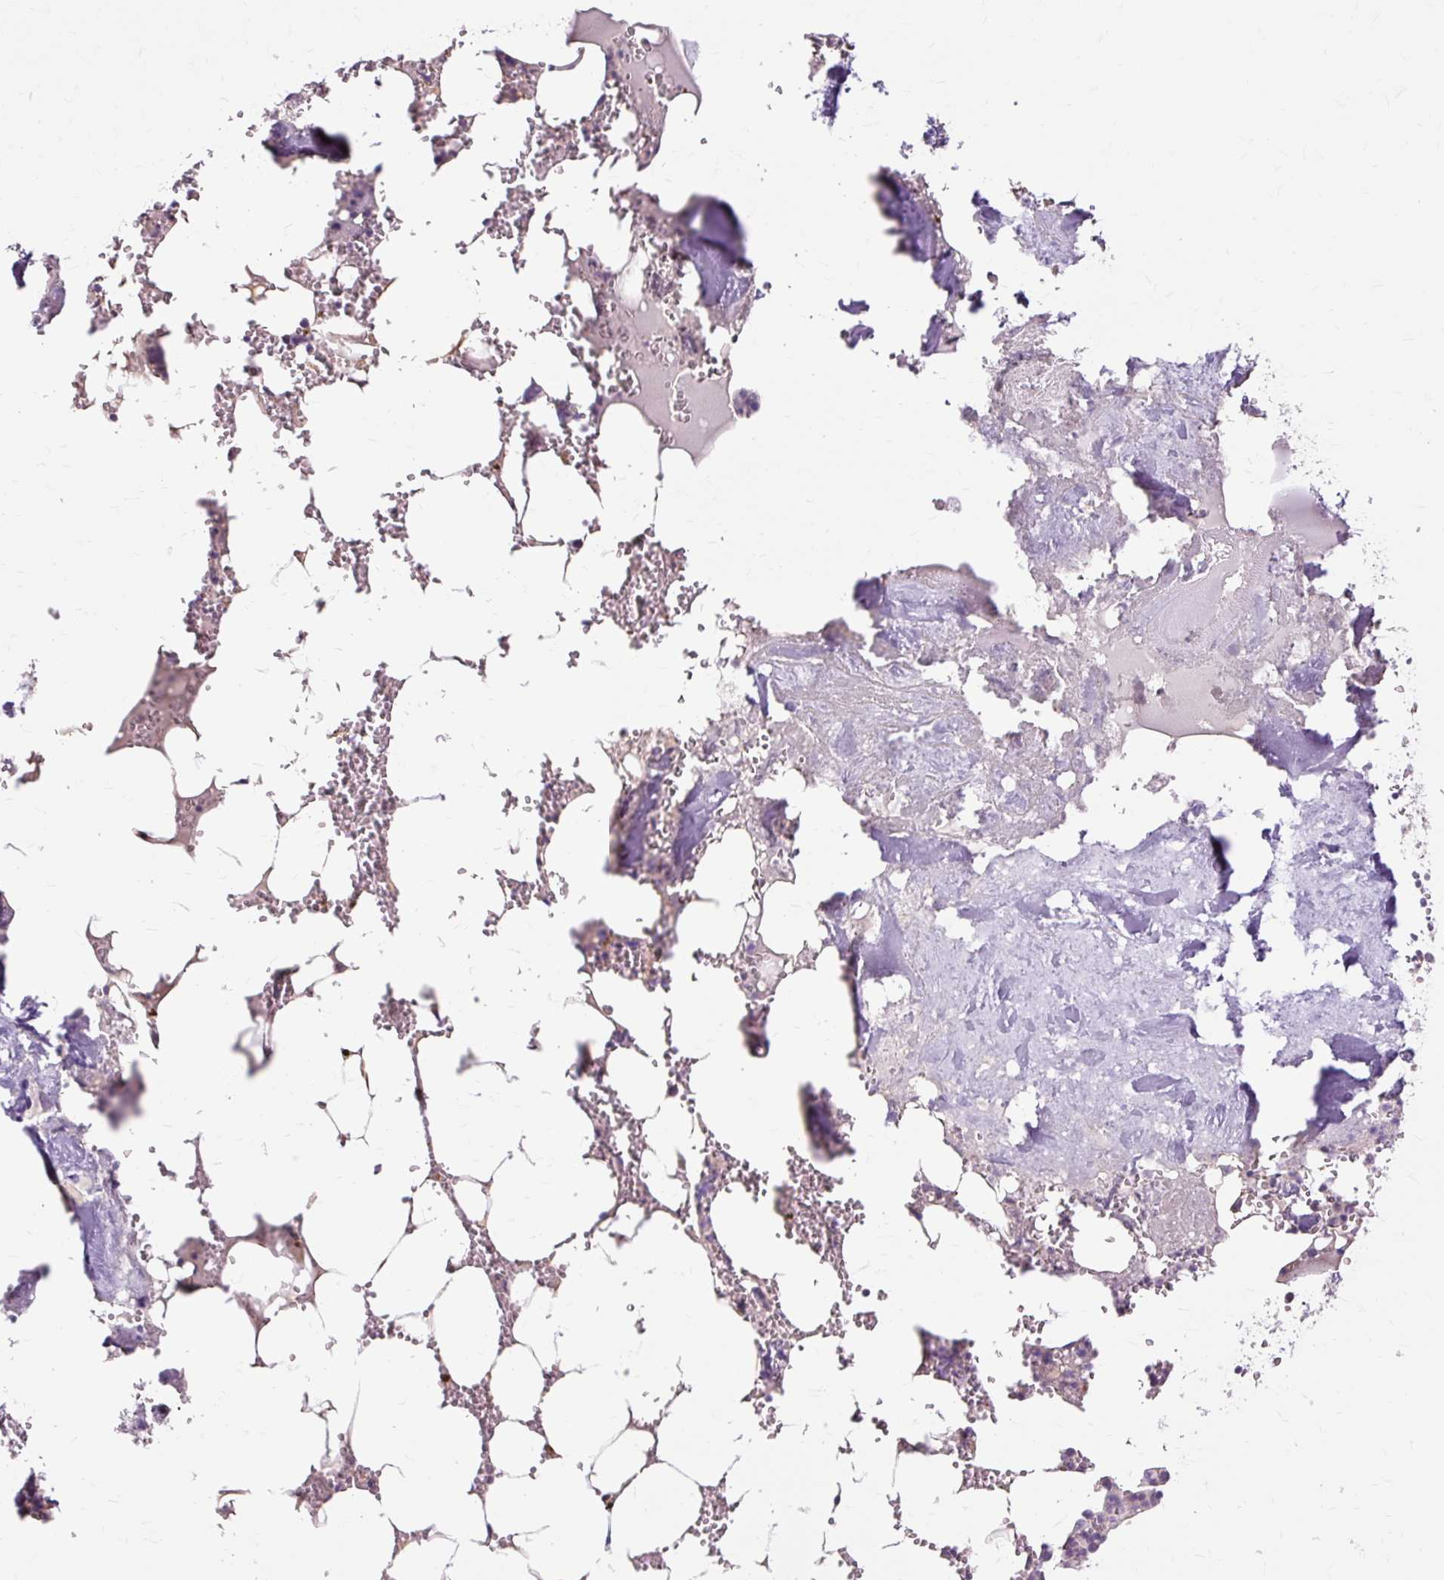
{"staining": {"intensity": "moderate", "quantity": "25%-75%", "location": "cytoplasmic/membranous"}, "tissue": "bone marrow", "cell_type": "Hematopoietic cells", "image_type": "normal", "snomed": [{"axis": "morphology", "description": "Normal tissue, NOS"}, {"axis": "topography", "description": "Bone marrow"}], "caption": "High-power microscopy captured an IHC image of benign bone marrow, revealing moderate cytoplasmic/membranous staining in approximately 25%-75% of hematopoietic cells. Using DAB (brown) and hematoxylin (blue) stains, captured at high magnification using brightfield microscopy.", "gene": "PDZD2", "patient": {"sex": "male", "age": 54}}